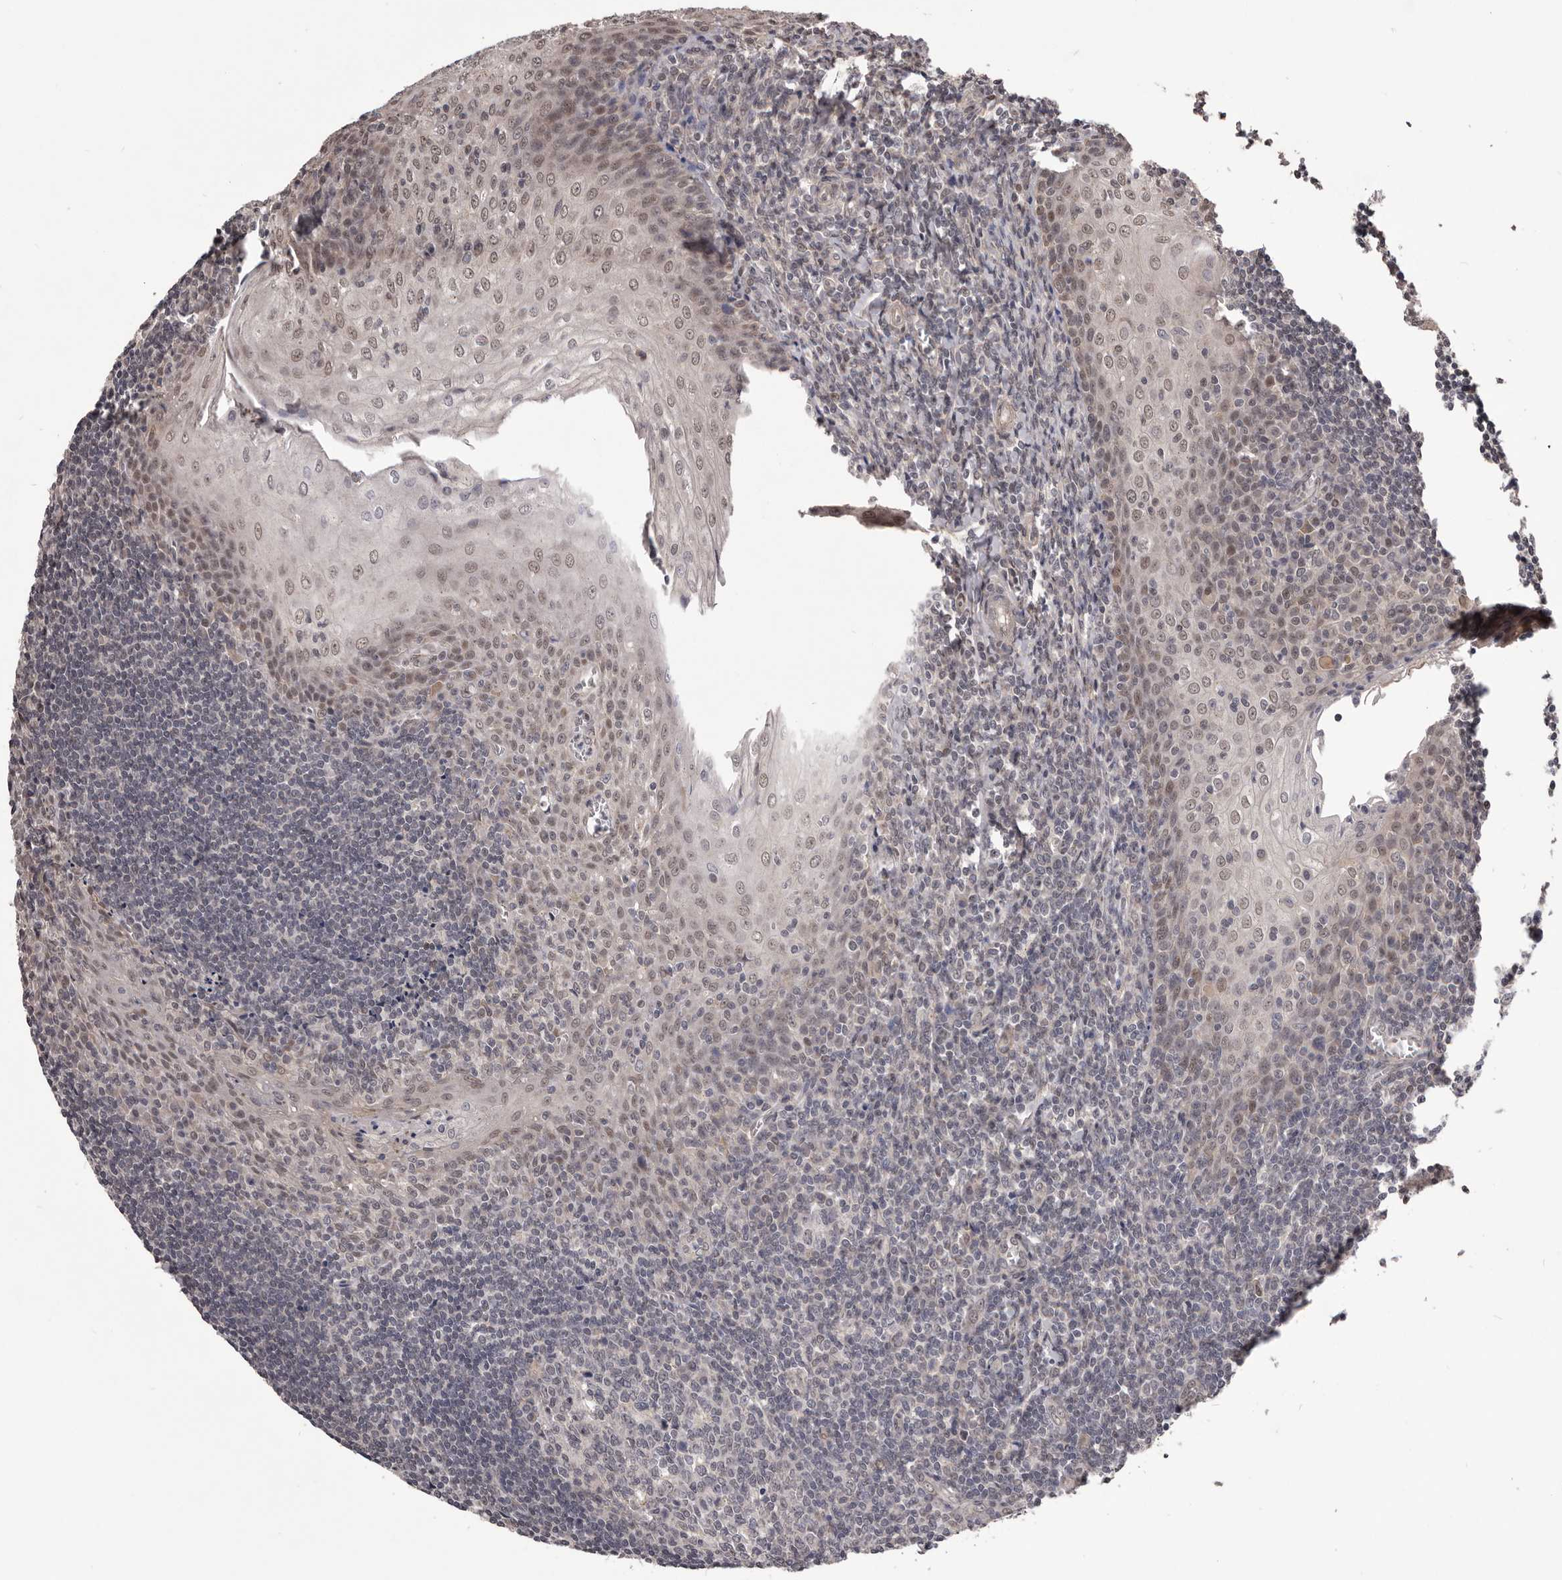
{"staining": {"intensity": "negative", "quantity": "none", "location": "none"}, "tissue": "tonsil", "cell_type": "Germinal center cells", "image_type": "normal", "snomed": [{"axis": "morphology", "description": "Normal tissue, NOS"}, {"axis": "topography", "description": "Tonsil"}], "caption": "A micrograph of tonsil stained for a protein shows no brown staining in germinal center cells. (DAB IHC with hematoxylin counter stain).", "gene": "CELF3", "patient": {"sex": "male", "age": 27}}